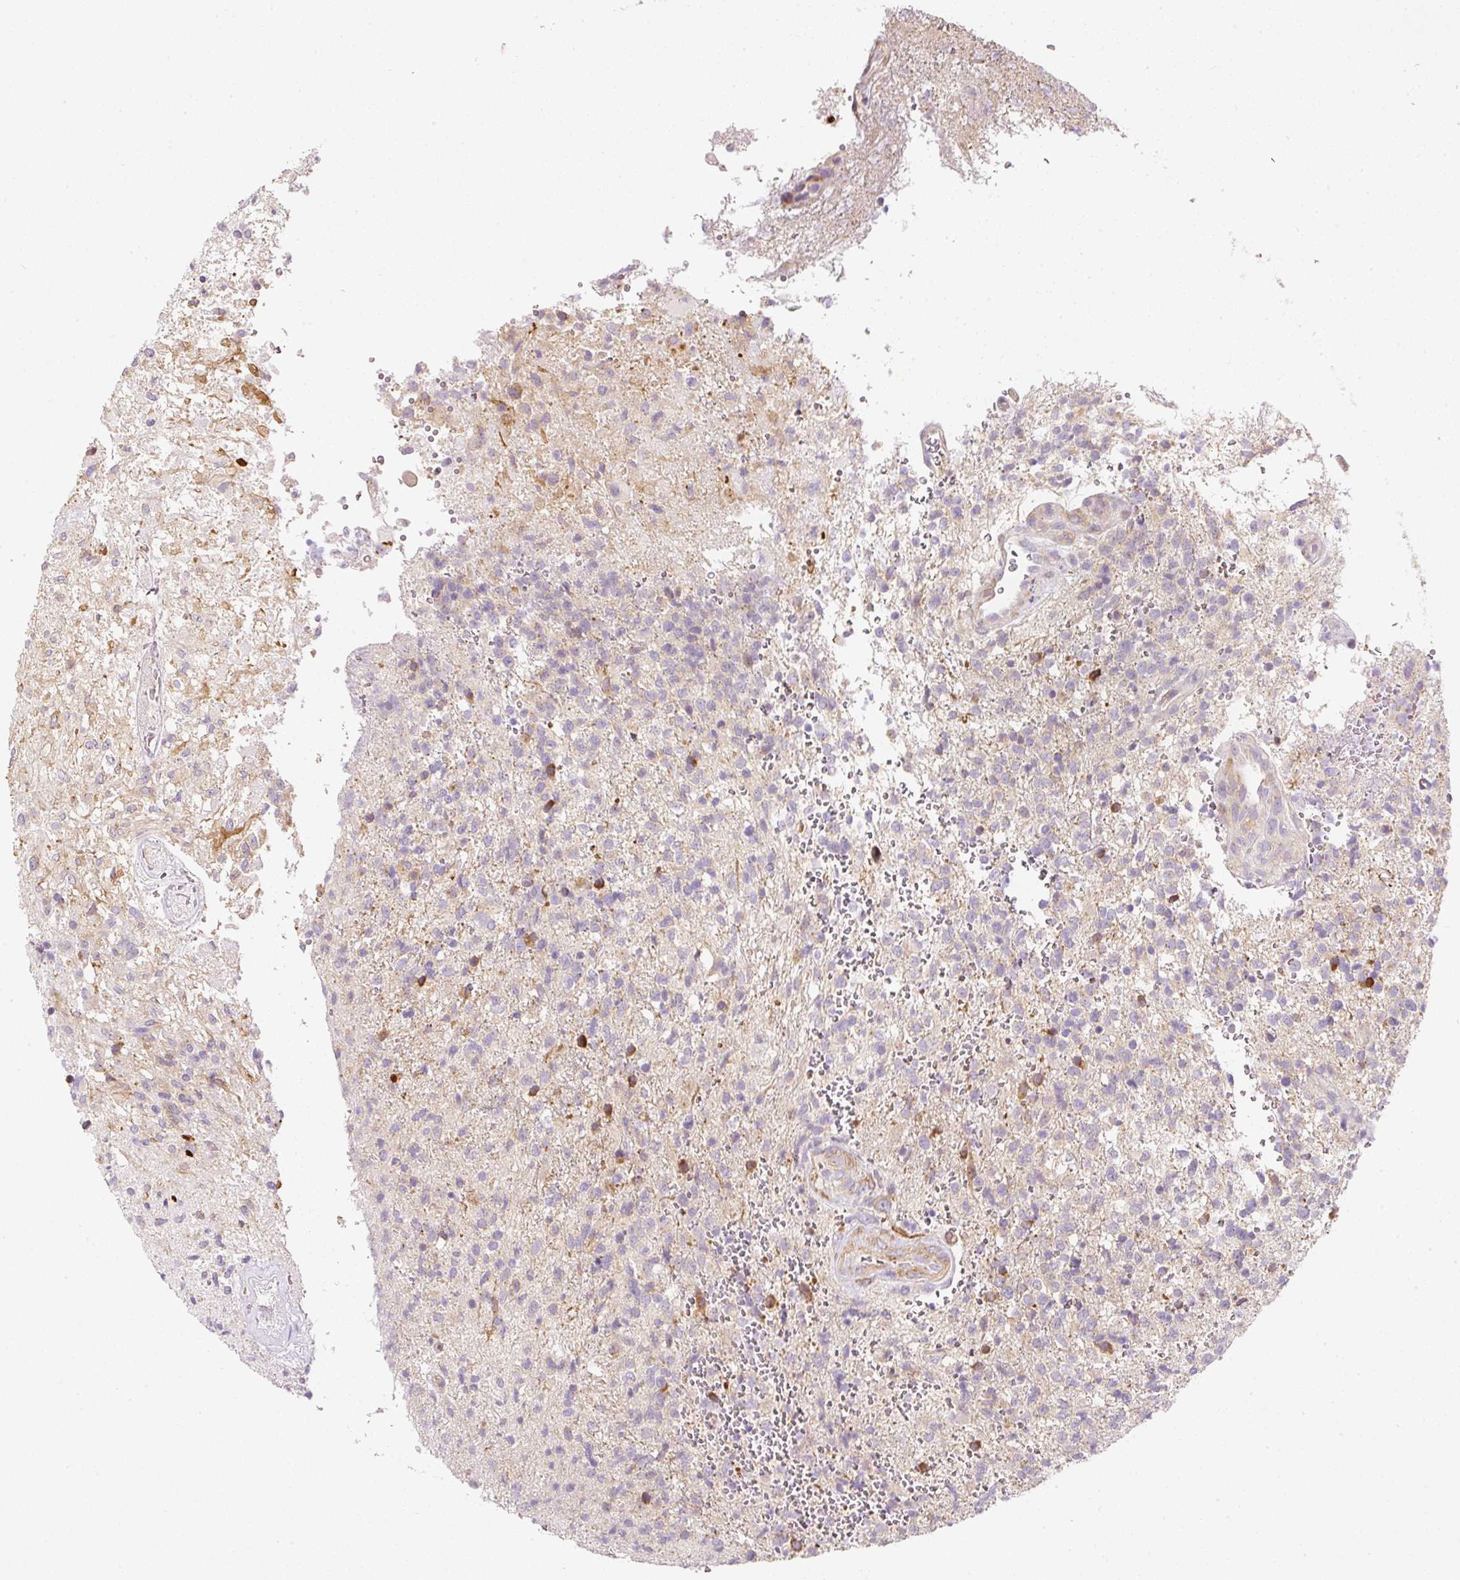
{"staining": {"intensity": "negative", "quantity": "none", "location": "none"}, "tissue": "glioma", "cell_type": "Tumor cells", "image_type": "cancer", "snomed": [{"axis": "morphology", "description": "Glioma, malignant, High grade"}, {"axis": "topography", "description": "Brain"}], "caption": "Tumor cells are negative for brown protein staining in malignant glioma (high-grade).", "gene": "RNF167", "patient": {"sex": "male", "age": 56}}